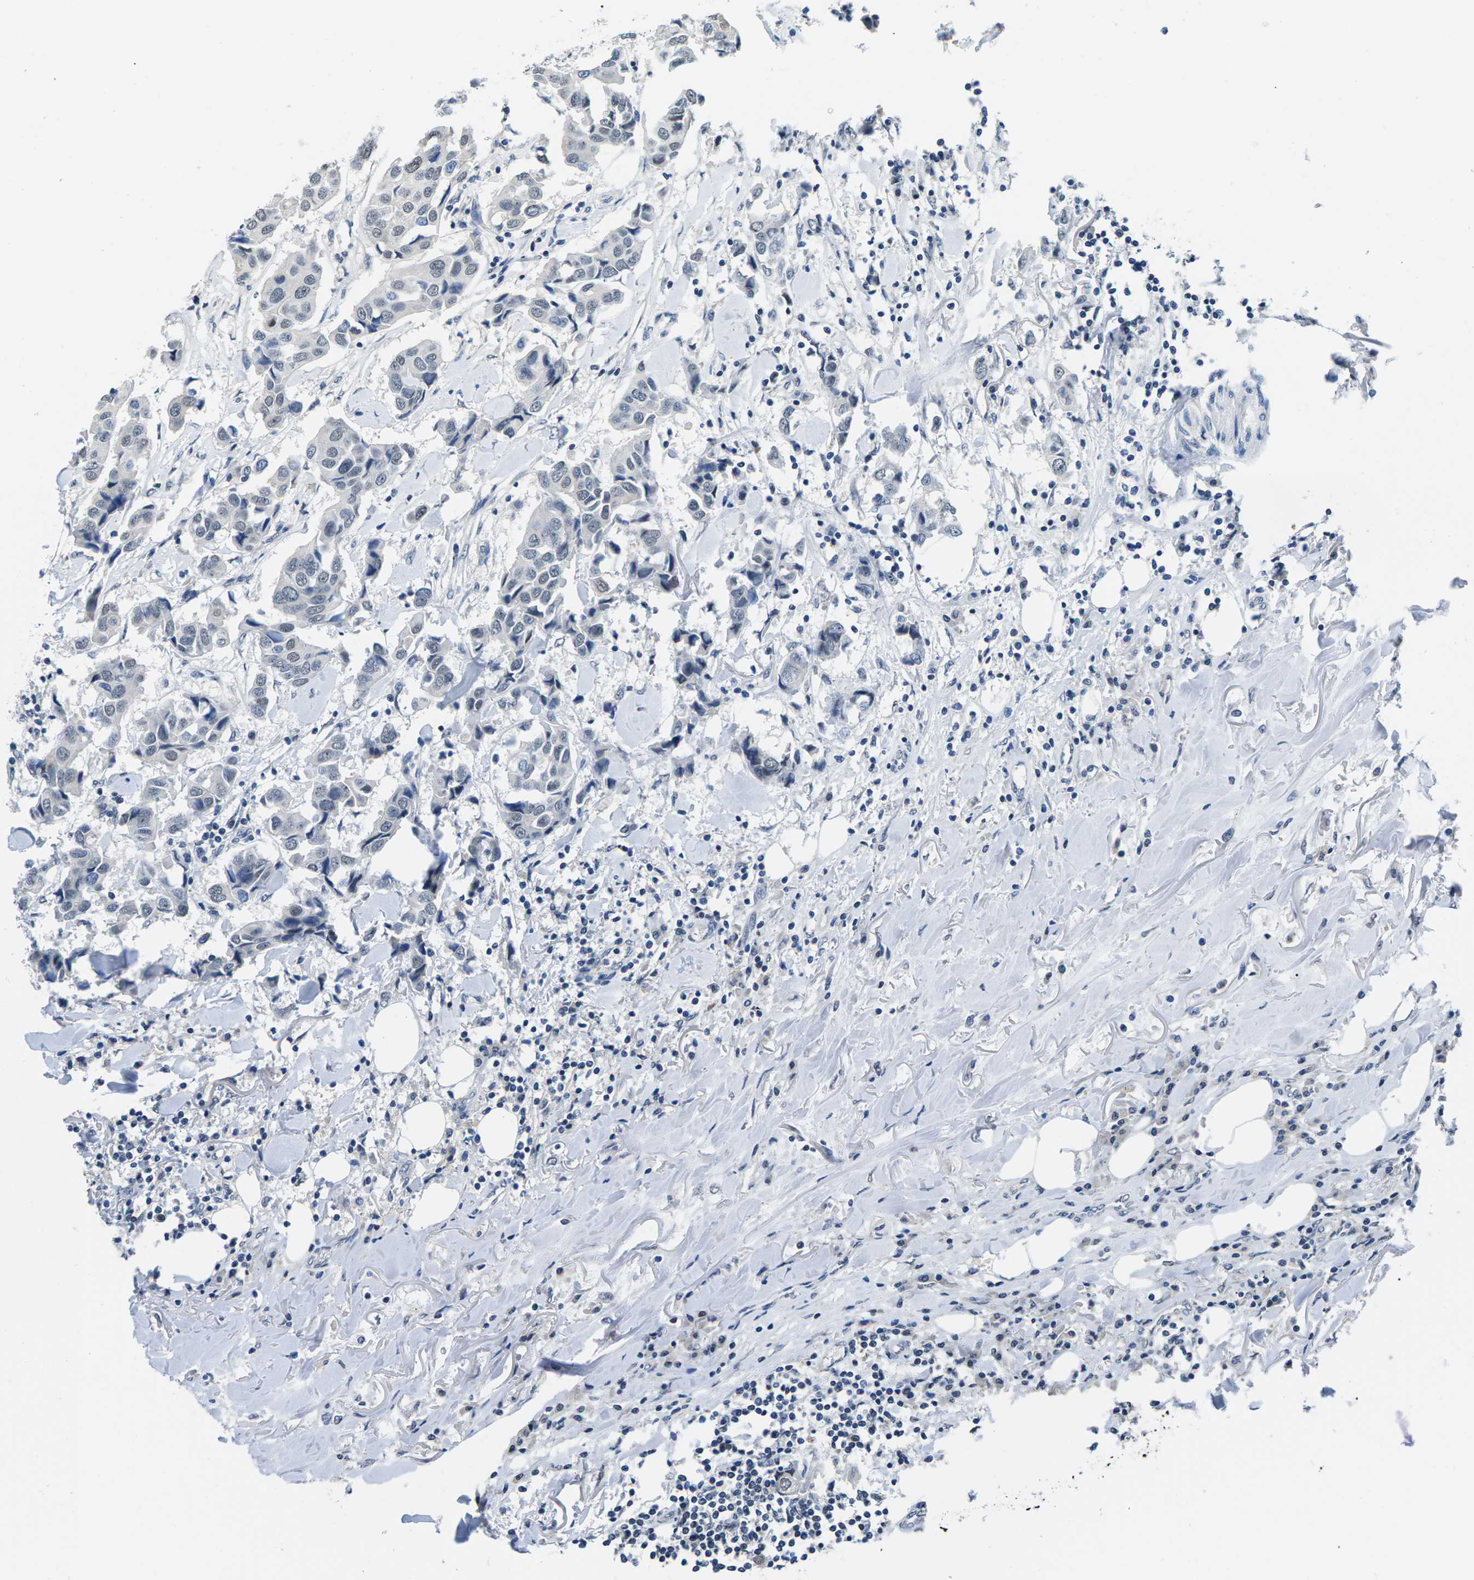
{"staining": {"intensity": "negative", "quantity": "none", "location": "none"}, "tissue": "breast cancer", "cell_type": "Tumor cells", "image_type": "cancer", "snomed": [{"axis": "morphology", "description": "Duct carcinoma"}, {"axis": "topography", "description": "Breast"}], "caption": "Protein analysis of breast cancer shows no significant staining in tumor cells.", "gene": "NSRP1", "patient": {"sex": "female", "age": 80}}